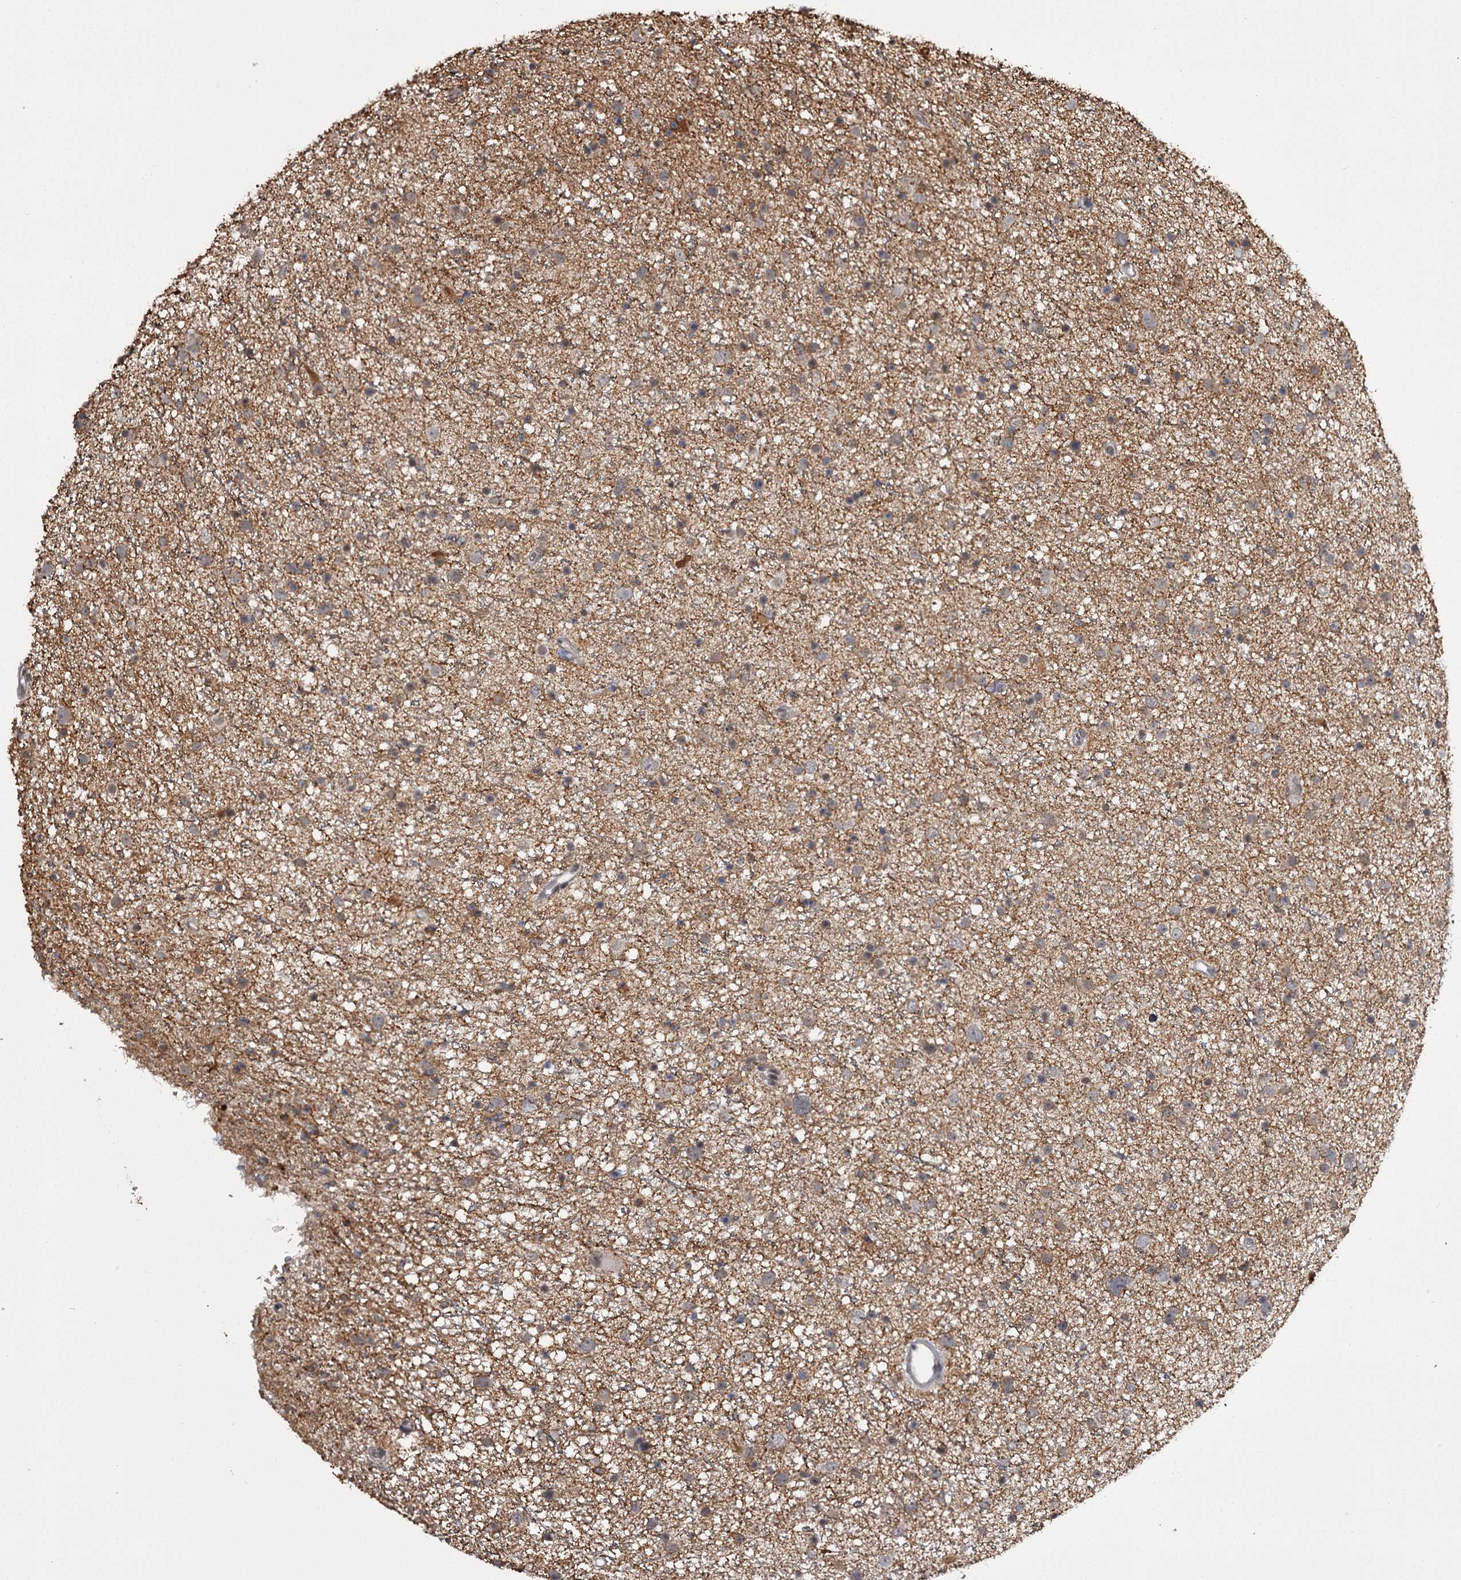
{"staining": {"intensity": "negative", "quantity": "none", "location": "none"}, "tissue": "glioma", "cell_type": "Tumor cells", "image_type": "cancer", "snomed": [{"axis": "morphology", "description": "Glioma, malignant, Low grade"}, {"axis": "topography", "description": "Cerebral cortex"}], "caption": "The histopathology image reveals no significant expression in tumor cells of glioma.", "gene": "CWF19L2", "patient": {"sex": "female", "age": 39}}